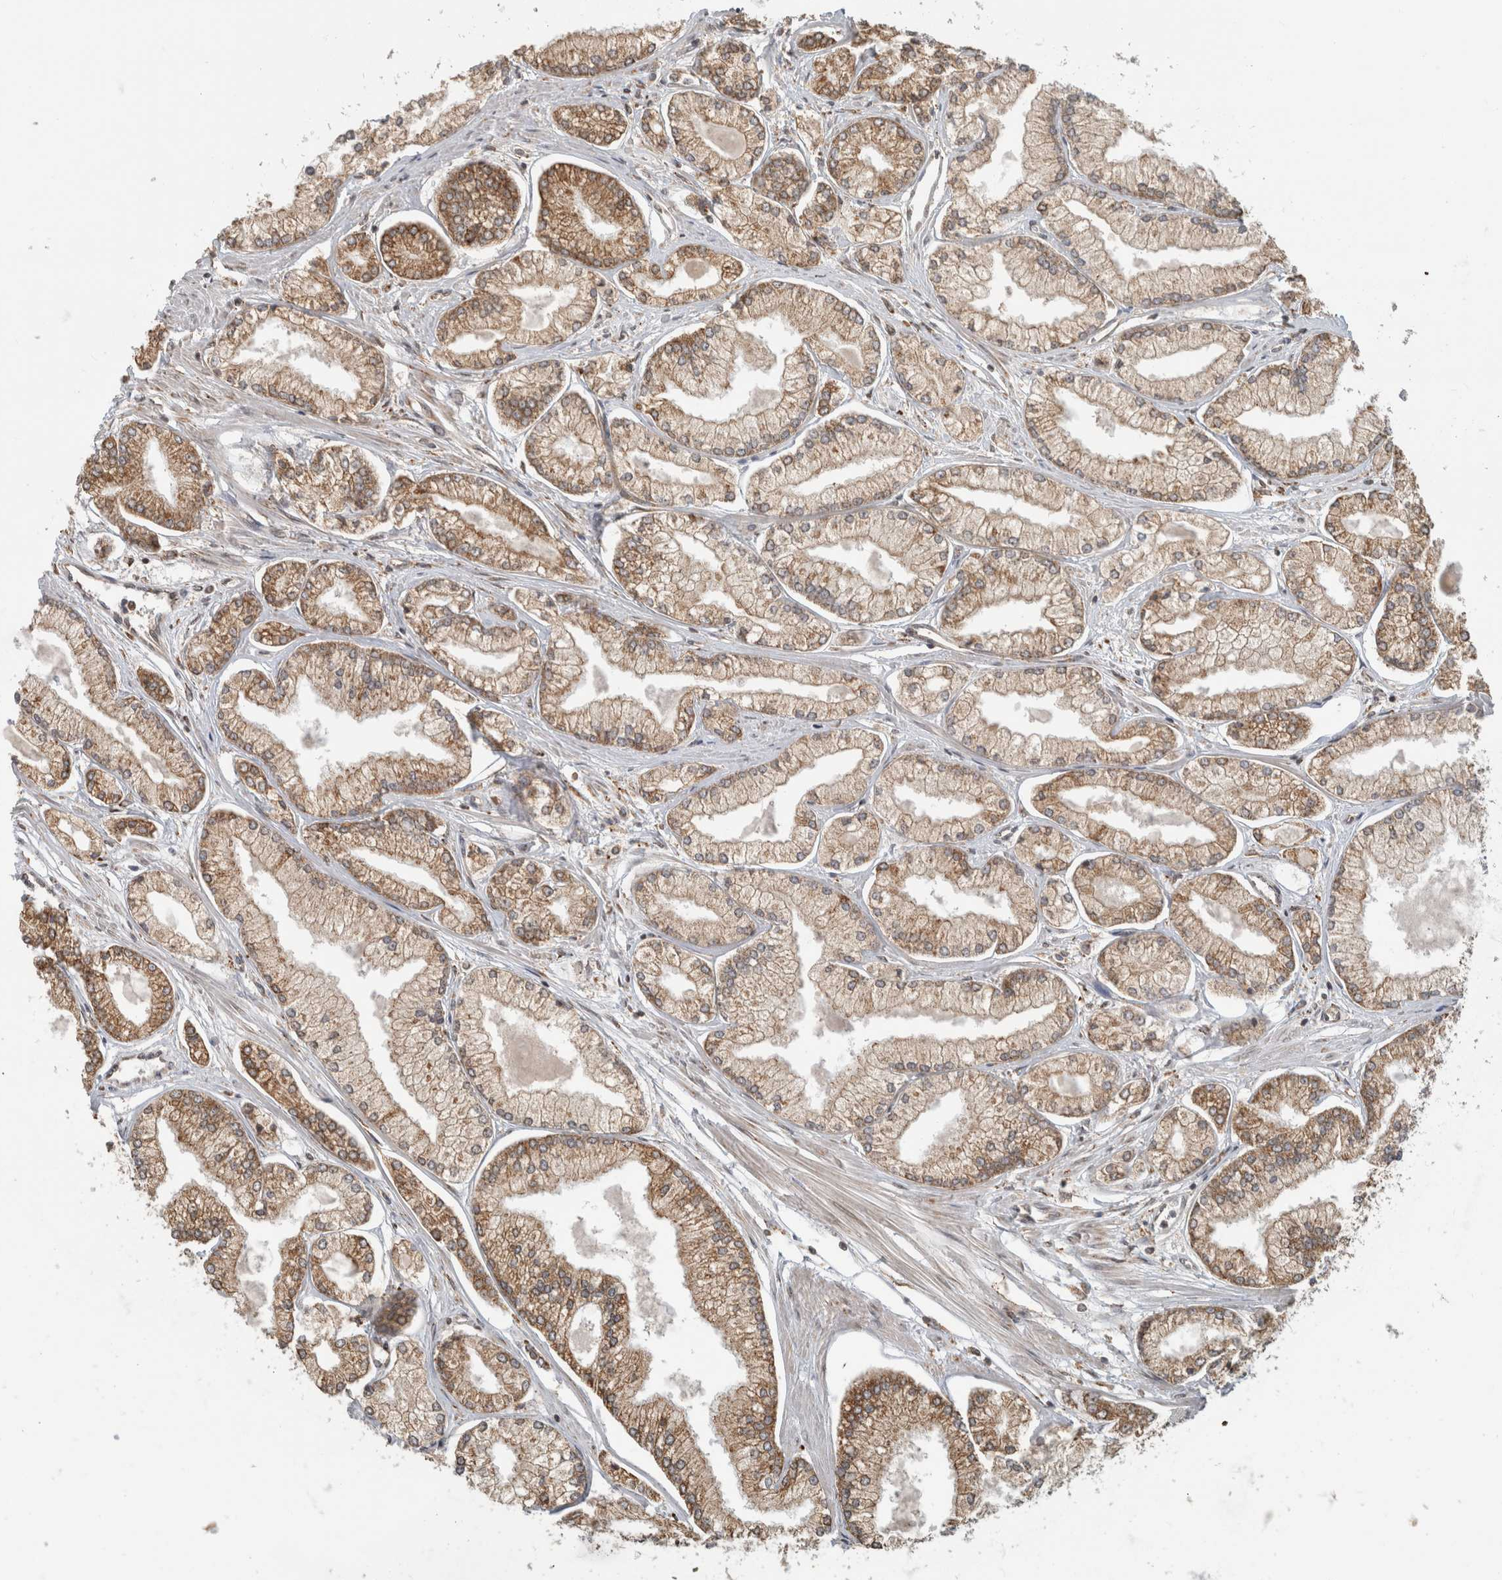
{"staining": {"intensity": "moderate", "quantity": ">75%", "location": "cytoplasmic/membranous"}, "tissue": "prostate cancer", "cell_type": "Tumor cells", "image_type": "cancer", "snomed": [{"axis": "morphology", "description": "Adenocarcinoma, Low grade"}, {"axis": "topography", "description": "Prostate"}], "caption": "The histopathology image exhibits immunohistochemical staining of prostate low-grade adenocarcinoma. There is moderate cytoplasmic/membranous positivity is seen in approximately >75% of tumor cells.", "gene": "MS4A7", "patient": {"sex": "male", "age": 52}}